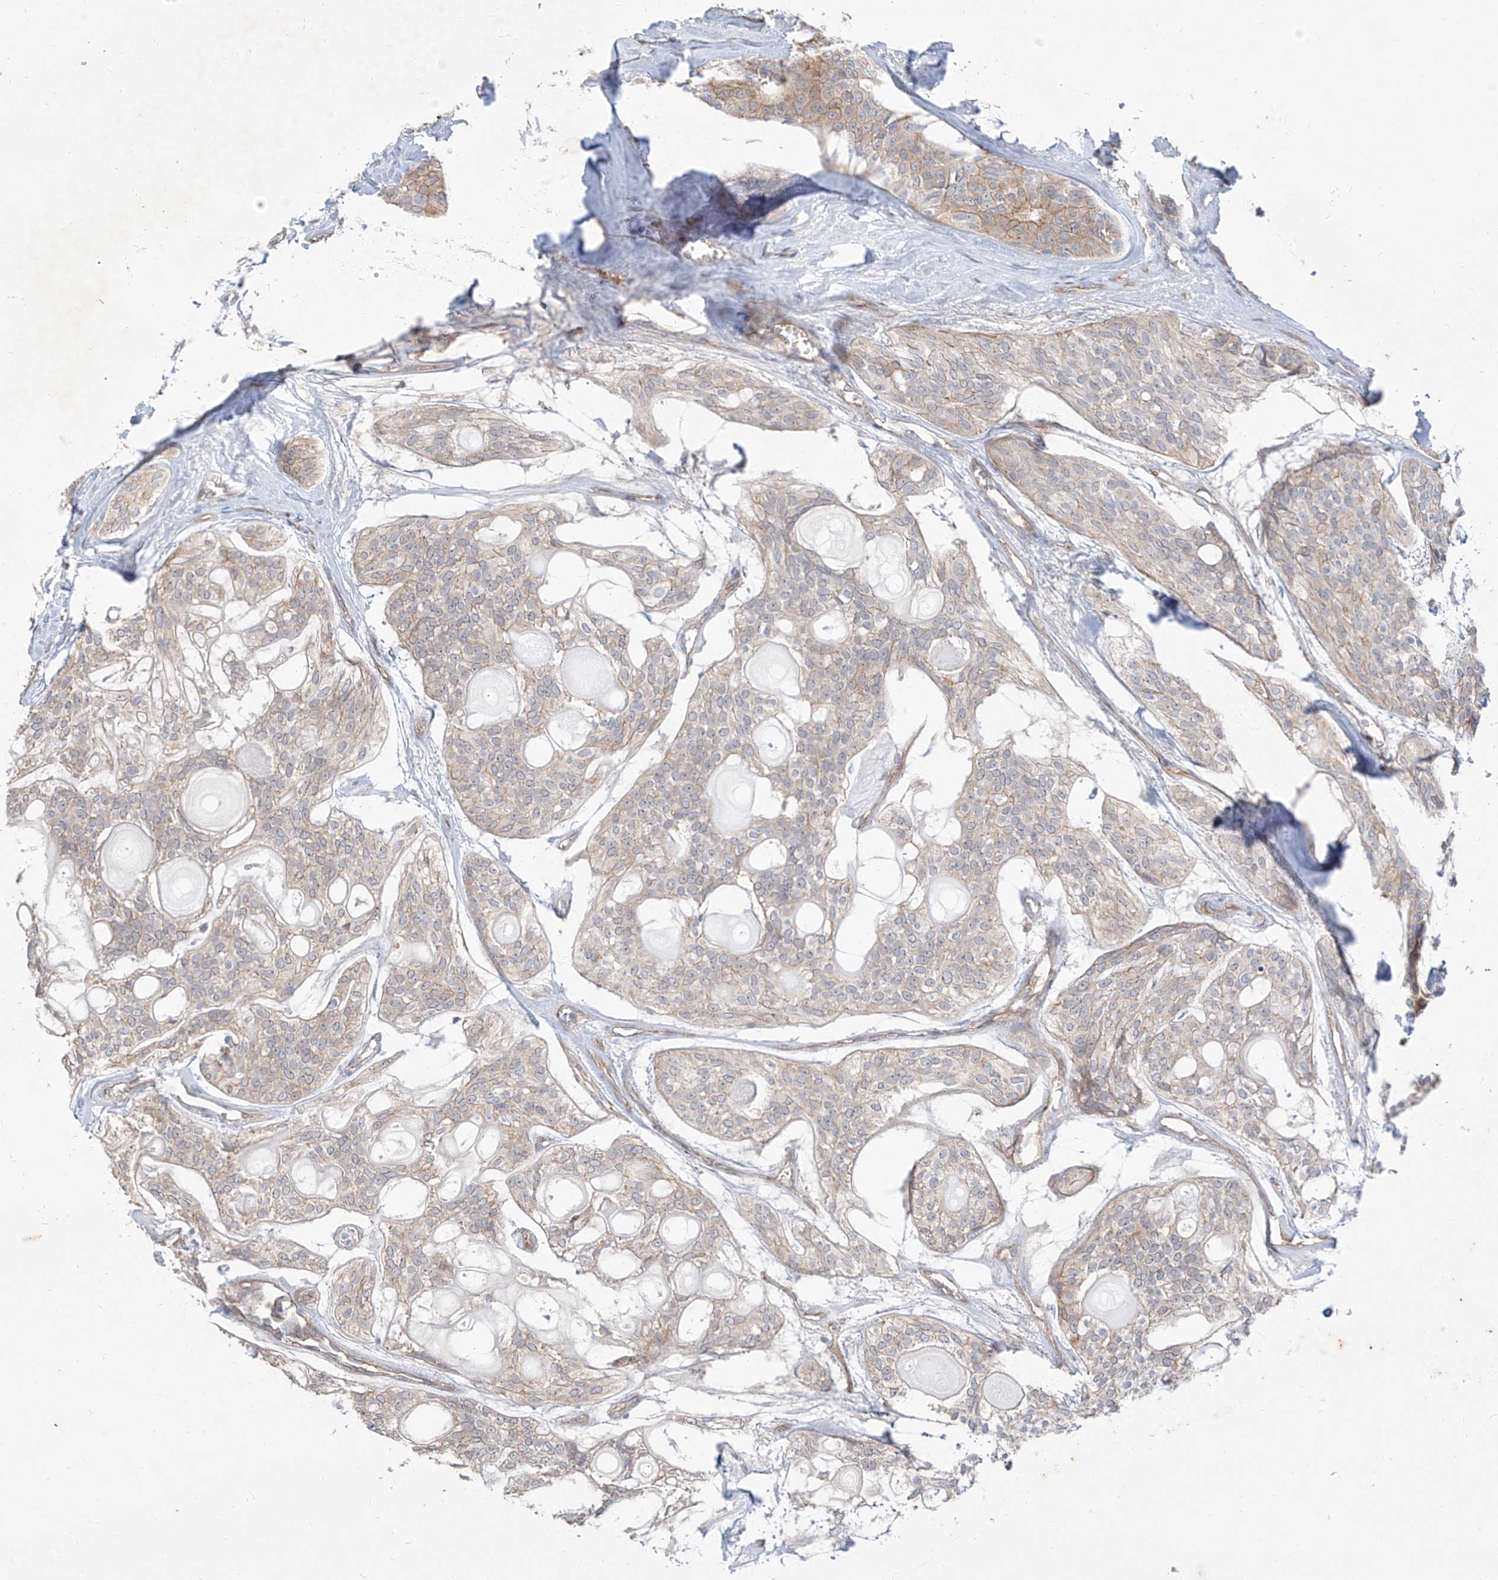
{"staining": {"intensity": "weak", "quantity": "<25%", "location": "cytoplasmic/membranous"}, "tissue": "head and neck cancer", "cell_type": "Tumor cells", "image_type": "cancer", "snomed": [{"axis": "morphology", "description": "Adenocarcinoma, NOS"}, {"axis": "topography", "description": "Head-Neck"}], "caption": "Adenocarcinoma (head and neck) stained for a protein using immunohistochemistry (IHC) reveals no positivity tumor cells.", "gene": "EPHX4", "patient": {"sex": "male", "age": 66}}